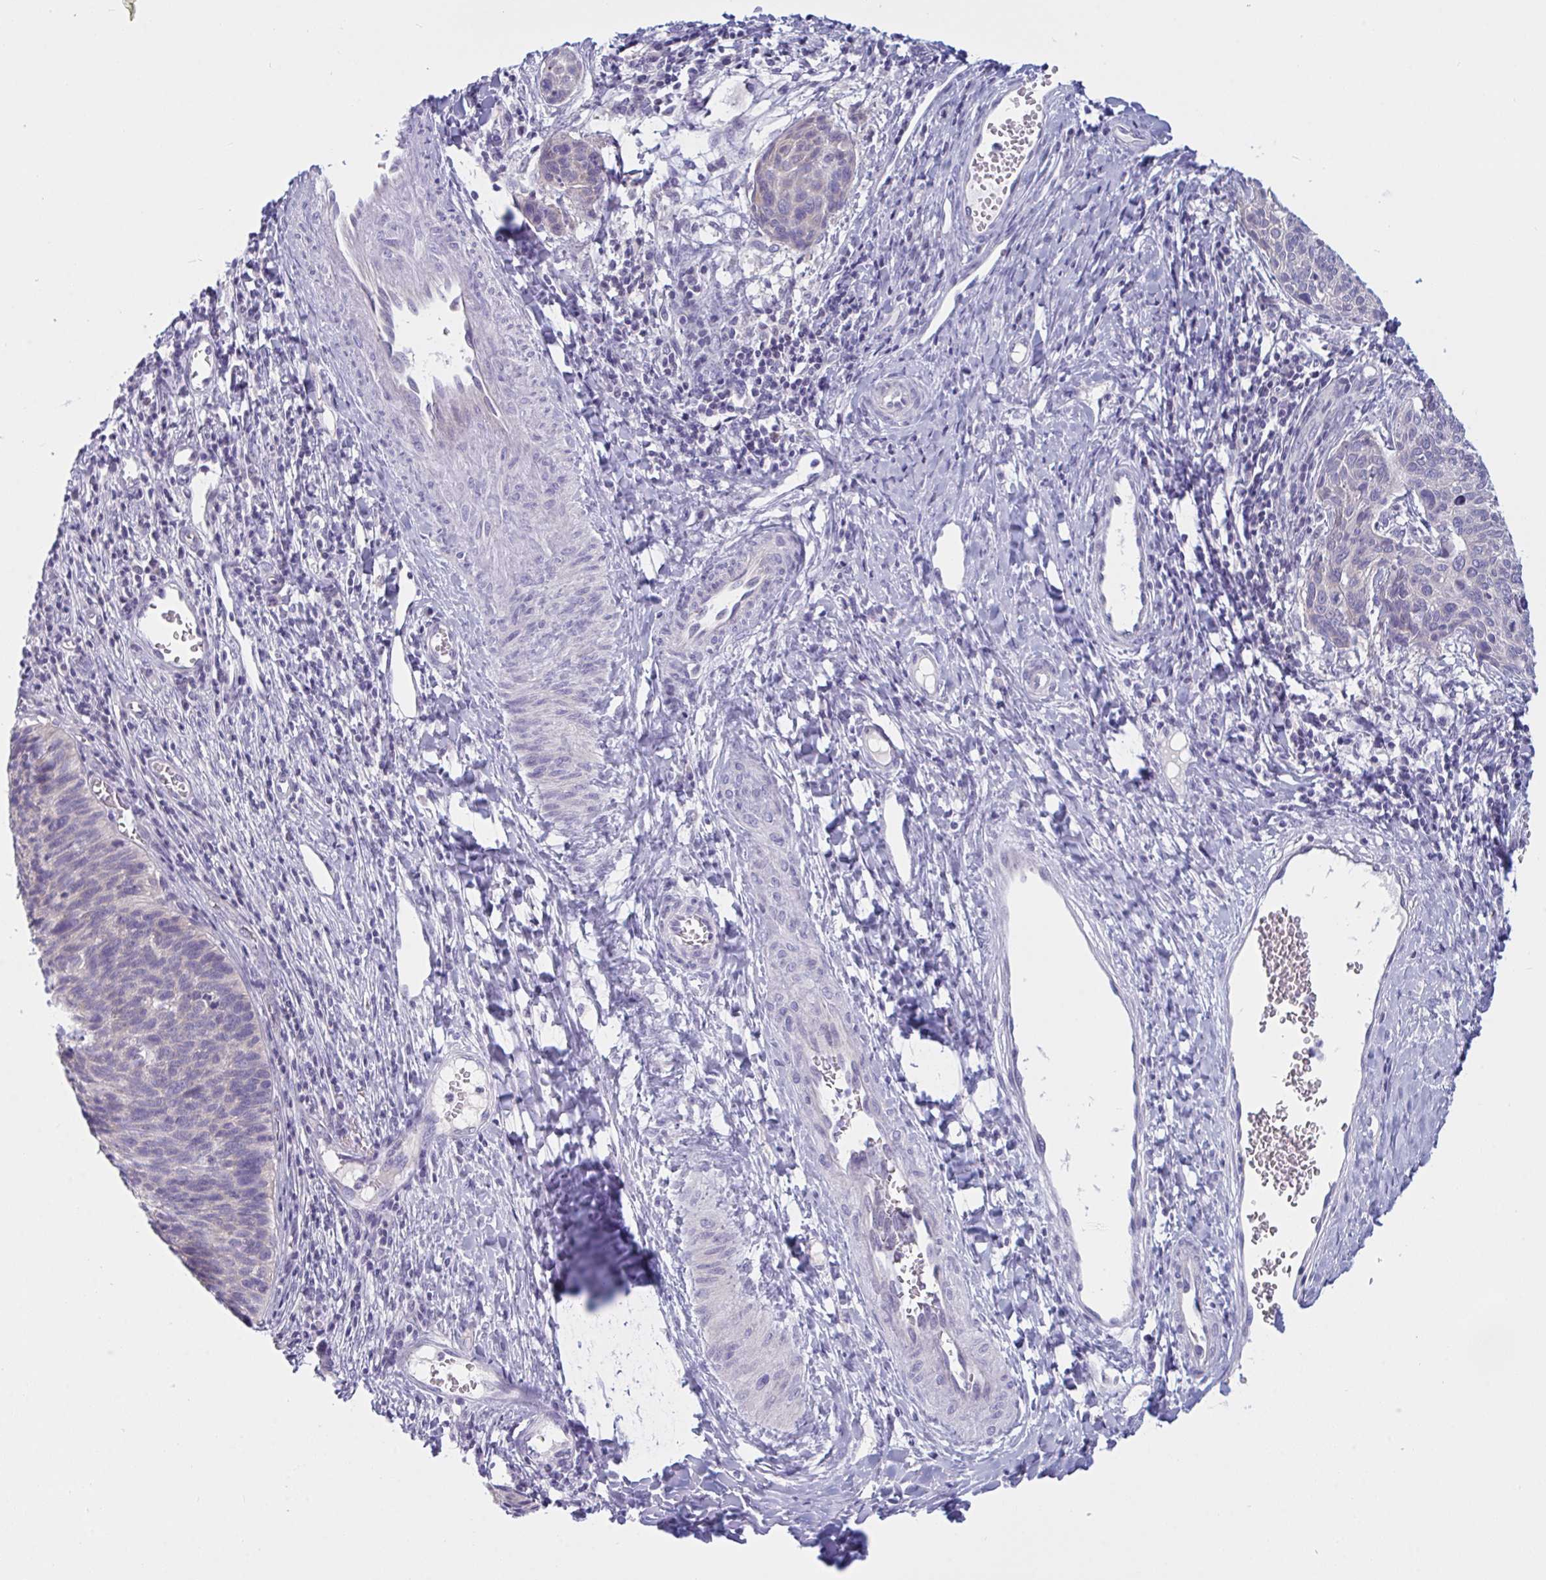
{"staining": {"intensity": "negative", "quantity": "none", "location": "none"}, "tissue": "cervical cancer", "cell_type": "Tumor cells", "image_type": "cancer", "snomed": [{"axis": "morphology", "description": "Squamous cell carcinoma, NOS"}, {"axis": "topography", "description": "Cervix"}], "caption": "DAB (3,3'-diaminobenzidine) immunohistochemical staining of human cervical cancer displays no significant staining in tumor cells. (DAB (3,3'-diaminobenzidine) IHC, high magnification).", "gene": "NAA30", "patient": {"sex": "female", "age": 49}}